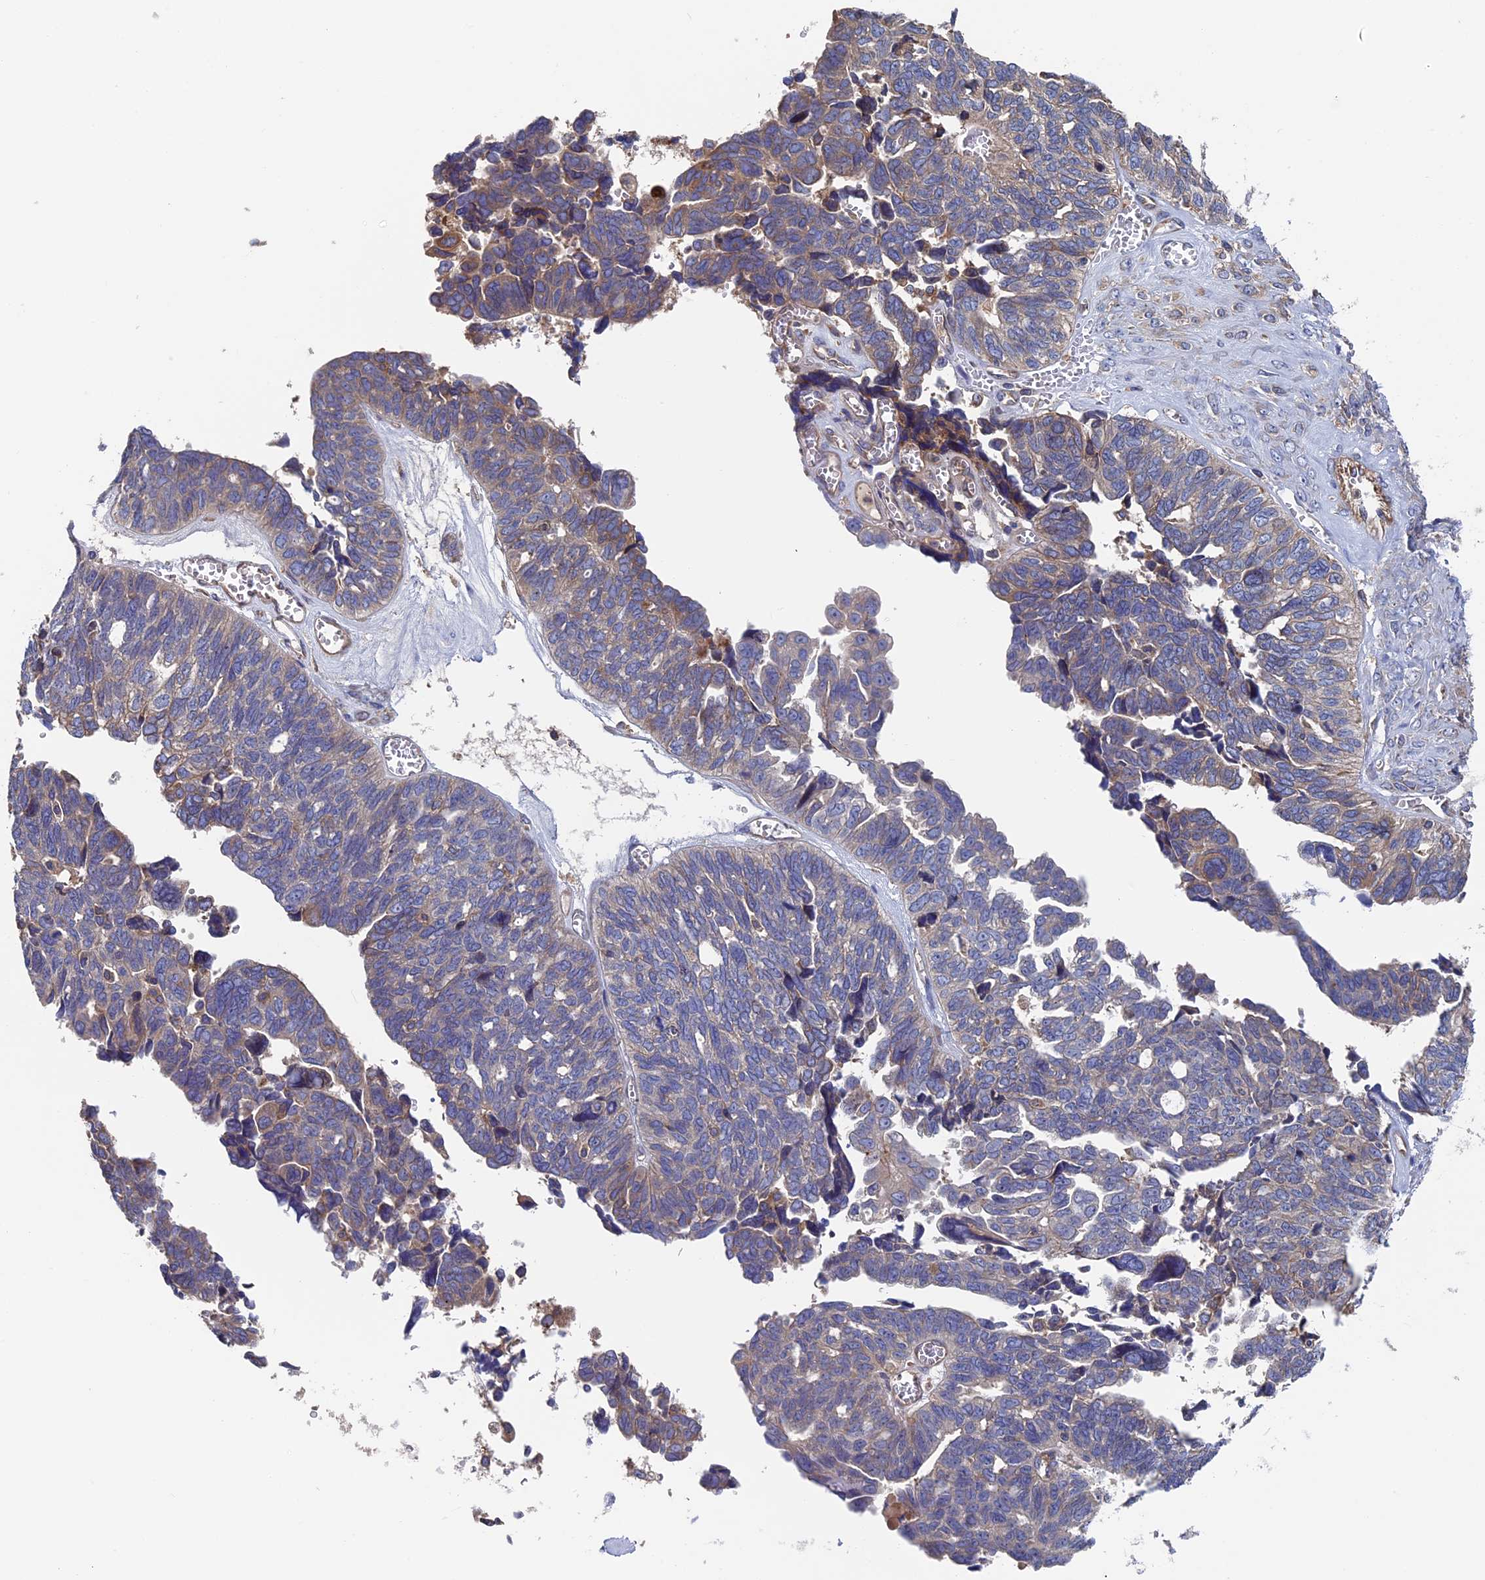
{"staining": {"intensity": "moderate", "quantity": "25%-75%", "location": "cytoplasmic/membranous"}, "tissue": "ovarian cancer", "cell_type": "Tumor cells", "image_type": "cancer", "snomed": [{"axis": "morphology", "description": "Cystadenocarcinoma, serous, NOS"}, {"axis": "topography", "description": "Ovary"}], "caption": "Immunohistochemistry (IHC) of human serous cystadenocarcinoma (ovarian) shows medium levels of moderate cytoplasmic/membranous positivity in approximately 25%-75% of tumor cells. (DAB (3,3'-diaminobenzidine) IHC with brightfield microscopy, high magnification).", "gene": "DNAJC3", "patient": {"sex": "female", "age": 79}}